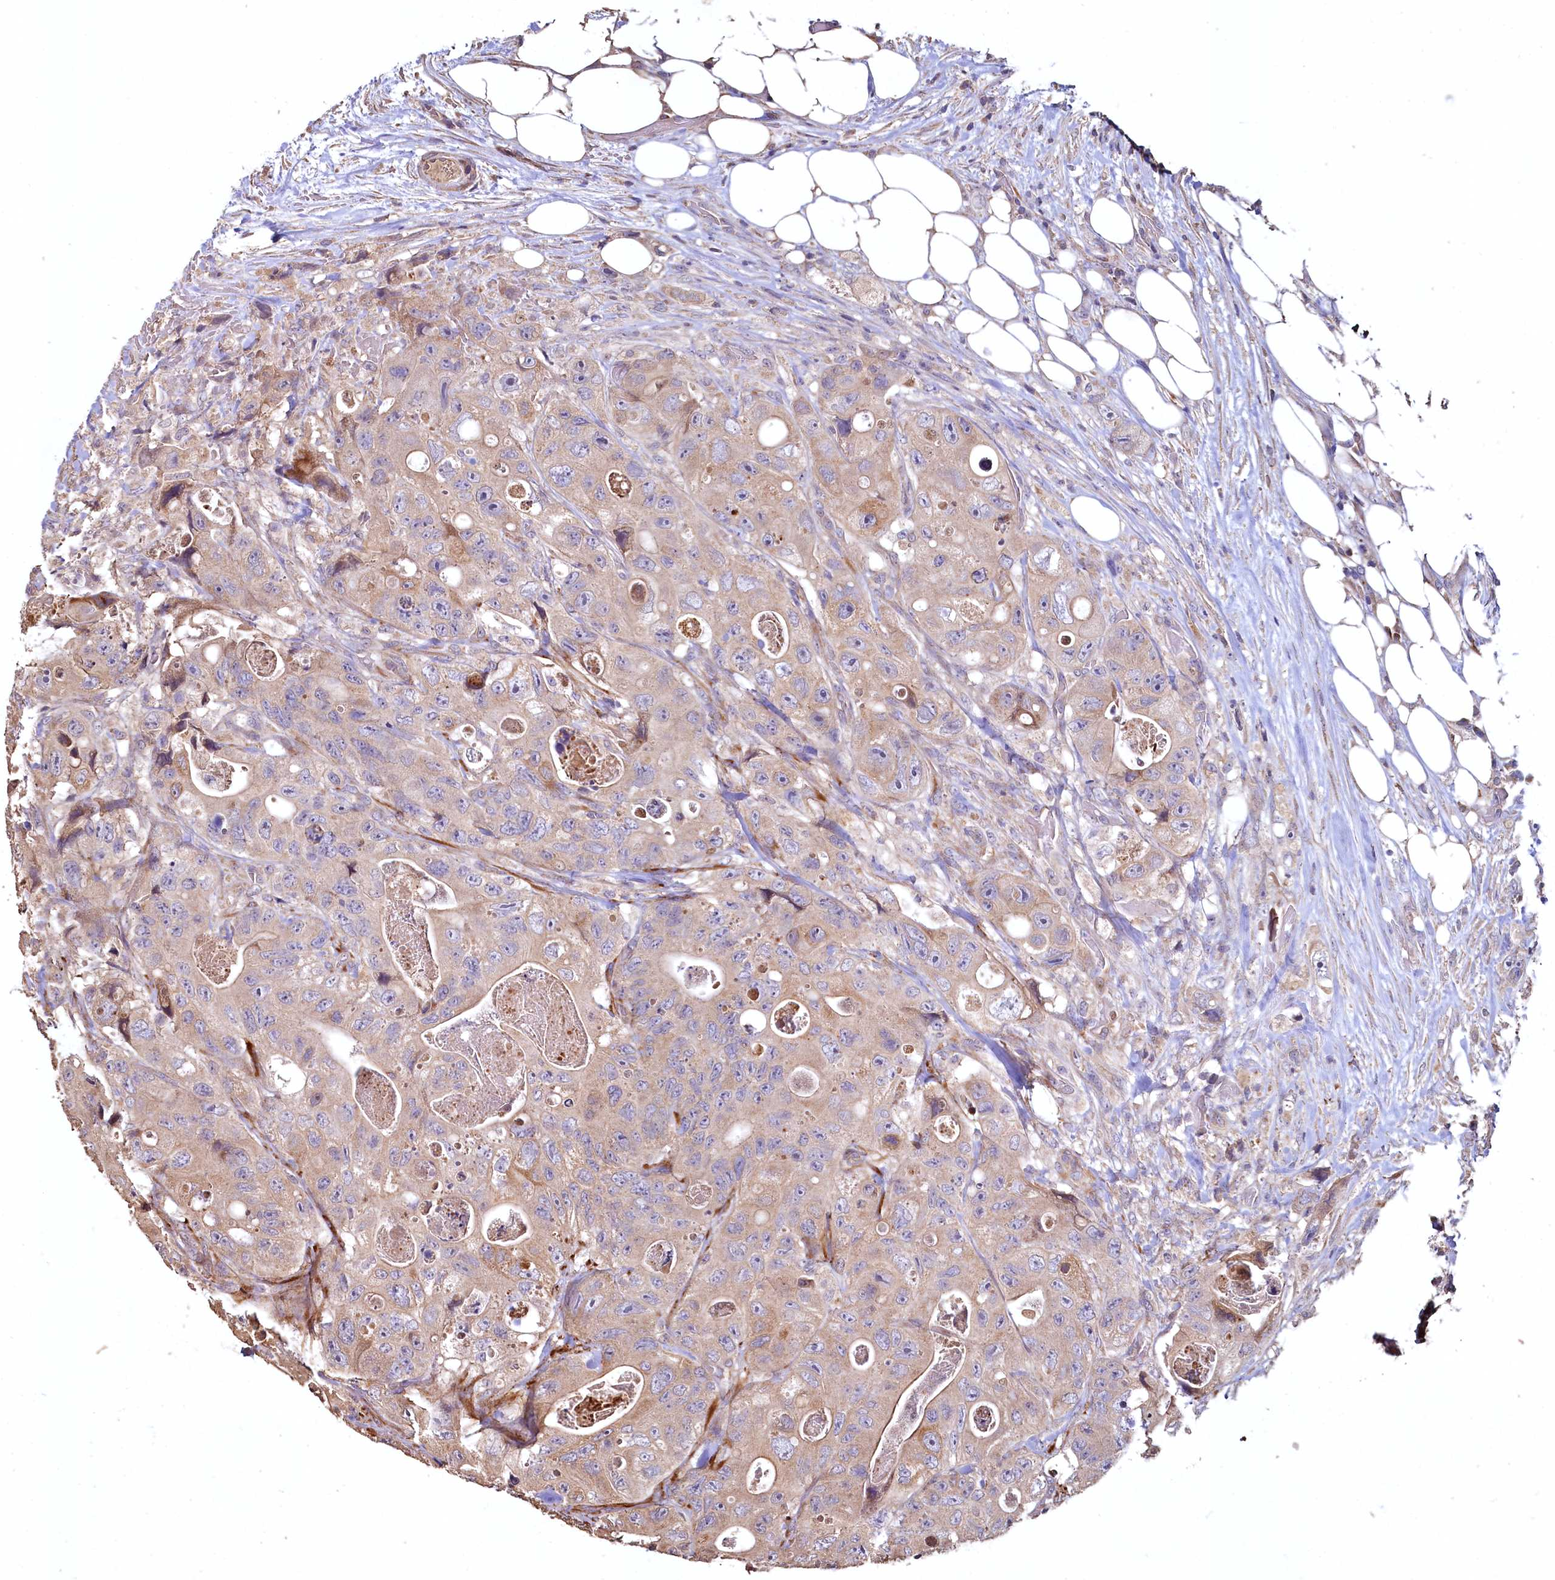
{"staining": {"intensity": "weak", "quantity": "25%-75%", "location": "cytoplasmic/membranous"}, "tissue": "colorectal cancer", "cell_type": "Tumor cells", "image_type": "cancer", "snomed": [{"axis": "morphology", "description": "Adenocarcinoma, NOS"}, {"axis": "topography", "description": "Colon"}], "caption": "Protein expression analysis of human adenocarcinoma (colorectal) reveals weak cytoplasmic/membranous staining in approximately 25%-75% of tumor cells. The staining is performed using DAB (3,3'-diaminobenzidine) brown chromogen to label protein expression. The nuclei are counter-stained blue using hematoxylin.", "gene": "FUNDC1", "patient": {"sex": "female", "age": 46}}